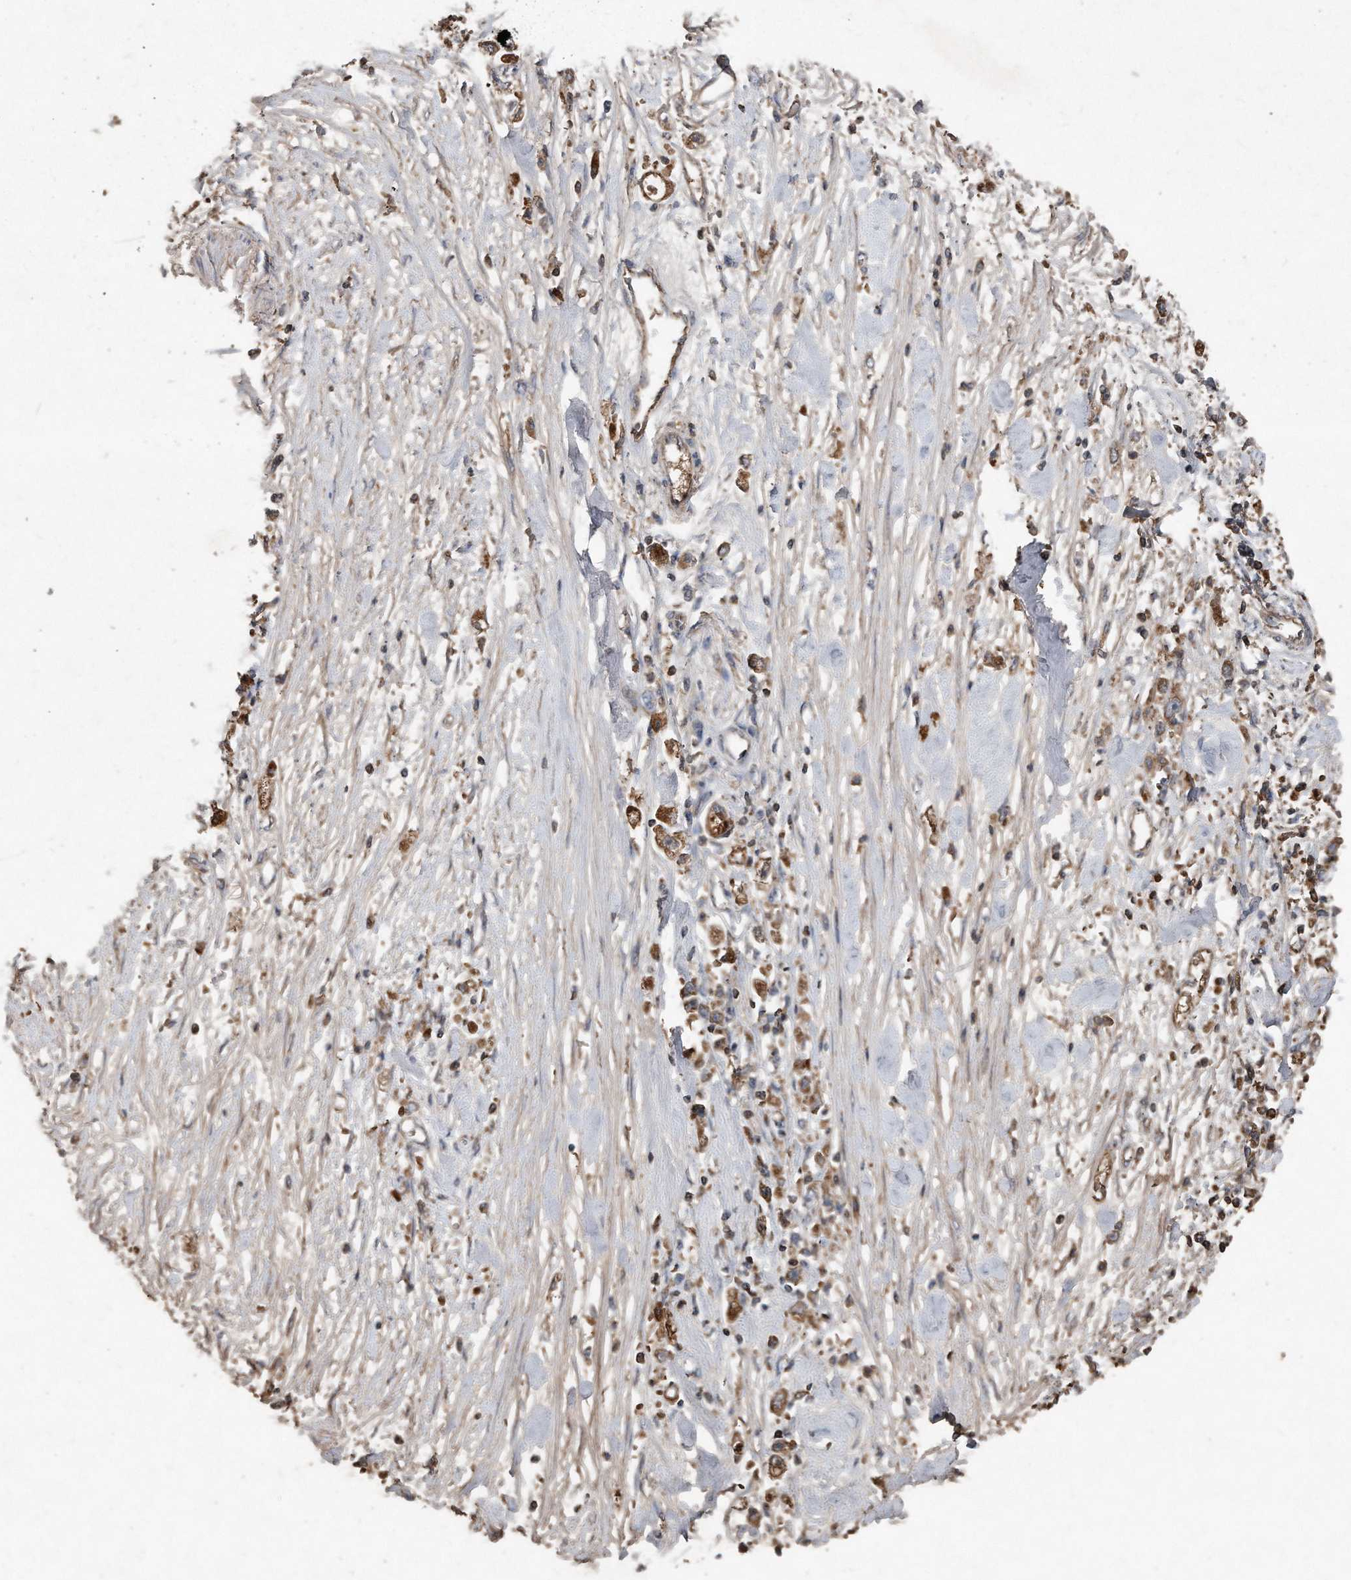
{"staining": {"intensity": "moderate", "quantity": ">75%", "location": "cytoplasmic/membranous"}, "tissue": "stomach cancer", "cell_type": "Tumor cells", "image_type": "cancer", "snomed": [{"axis": "morphology", "description": "Adenocarcinoma, NOS"}, {"axis": "topography", "description": "Stomach"}], "caption": "This histopathology image reveals immunohistochemistry staining of human adenocarcinoma (stomach), with medium moderate cytoplasmic/membranous staining in about >75% of tumor cells.", "gene": "SDHA", "patient": {"sex": "female", "age": 59}}